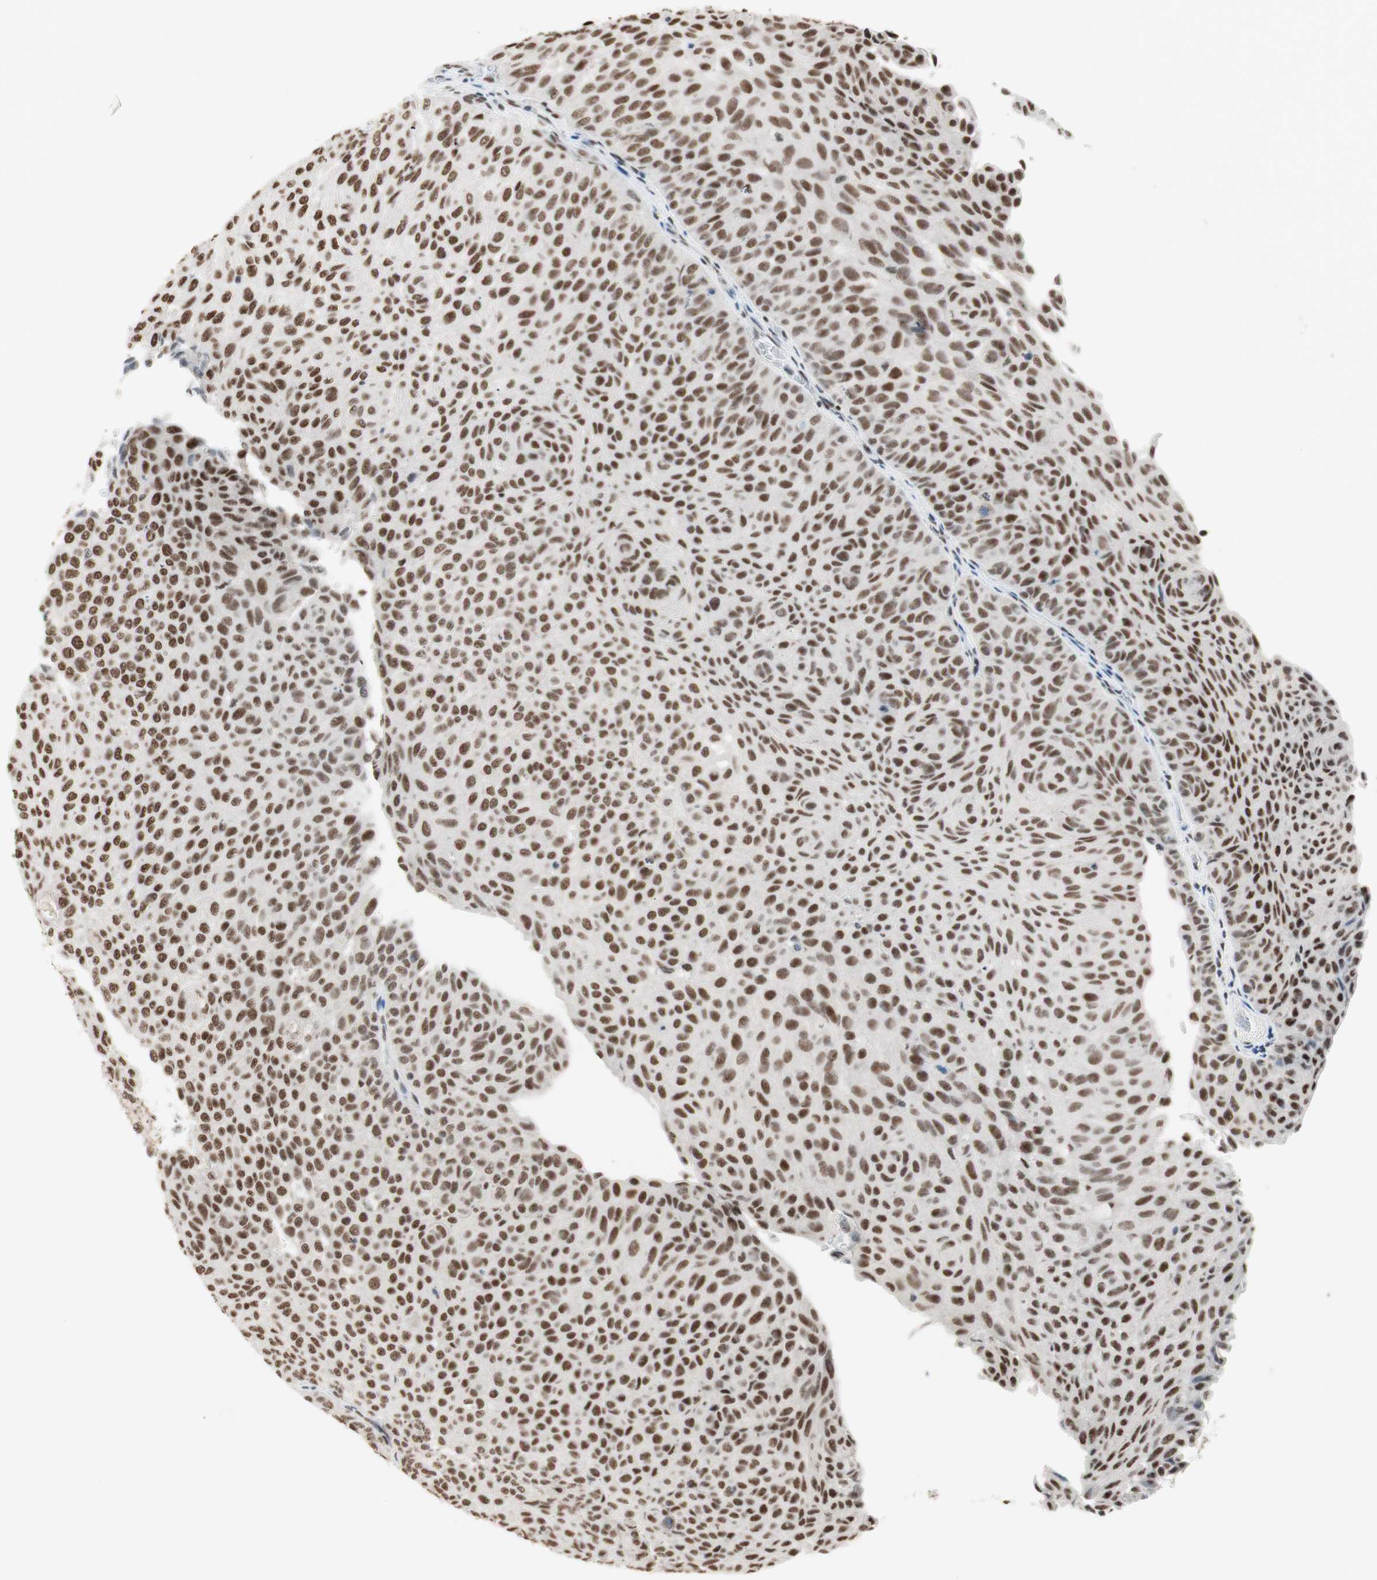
{"staining": {"intensity": "strong", "quantity": ">75%", "location": "nuclear"}, "tissue": "urothelial cancer", "cell_type": "Tumor cells", "image_type": "cancer", "snomed": [{"axis": "morphology", "description": "Urothelial carcinoma, Low grade"}, {"axis": "topography", "description": "Urinary bladder"}], "caption": "Immunohistochemistry of urothelial cancer shows high levels of strong nuclear positivity in about >75% of tumor cells.", "gene": "SMARCE1", "patient": {"sex": "male", "age": 78}}